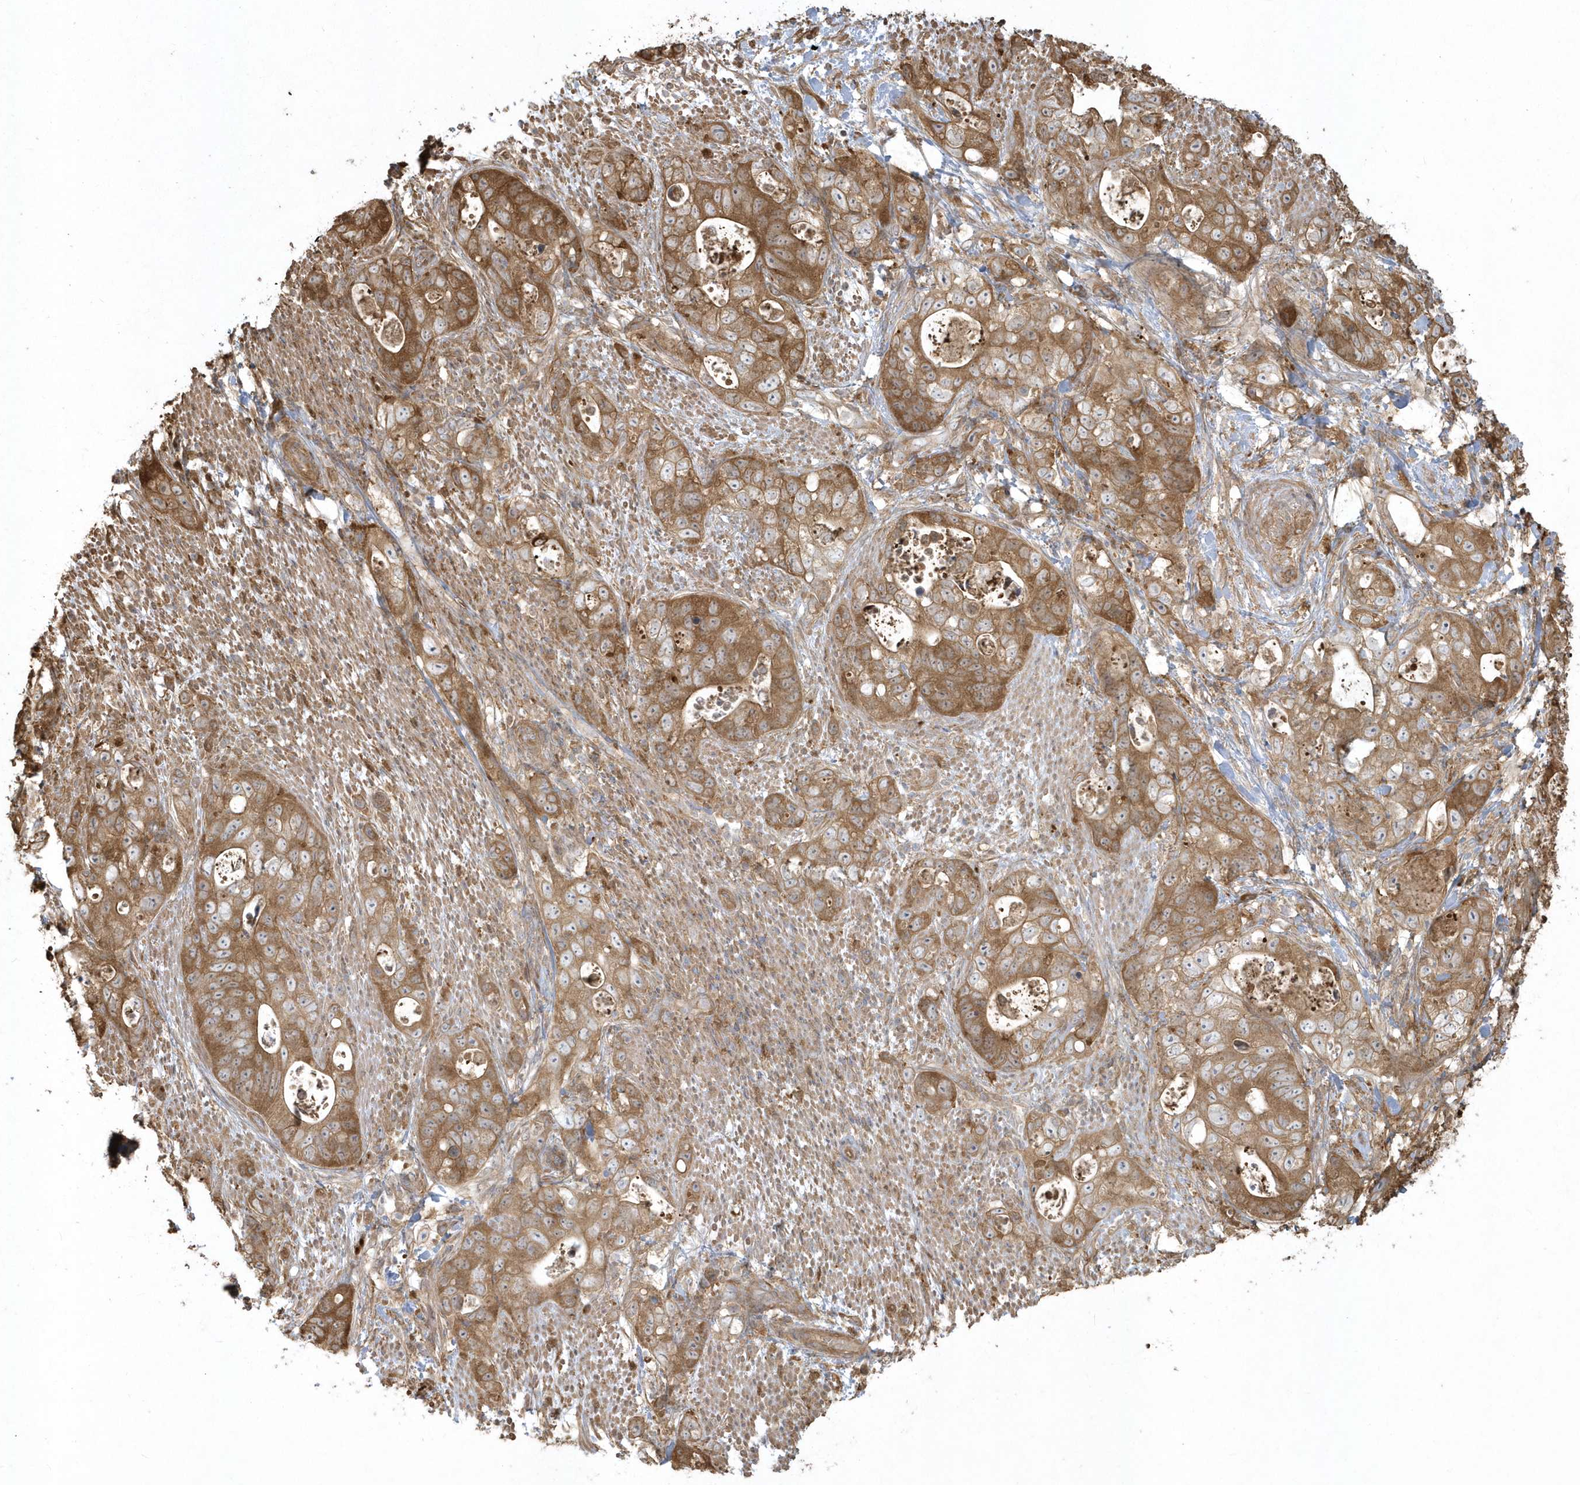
{"staining": {"intensity": "strong", "quantity": ">75%", "location": "cytoplasmic/membranous"}, "tissue": "stomach cancer", "cell_type": "Tumor cells", "image_type": "cancer", "snomed": [{"axis": "morphology", "description": "Adenocarcinoma, NOS"}, {"axis": "topography", "description": "Stomach"}], "caption": "Immunohistochemical staining of stomach cancer reveals high levels of strong cytoplasmic/membranous protein expression in about >75% of tumor cells. The protein of interest is shown in brown color, while the nuclei are stained blue.", "gene": "HNMT", "patient": {"sex": "female", "age": 89}}